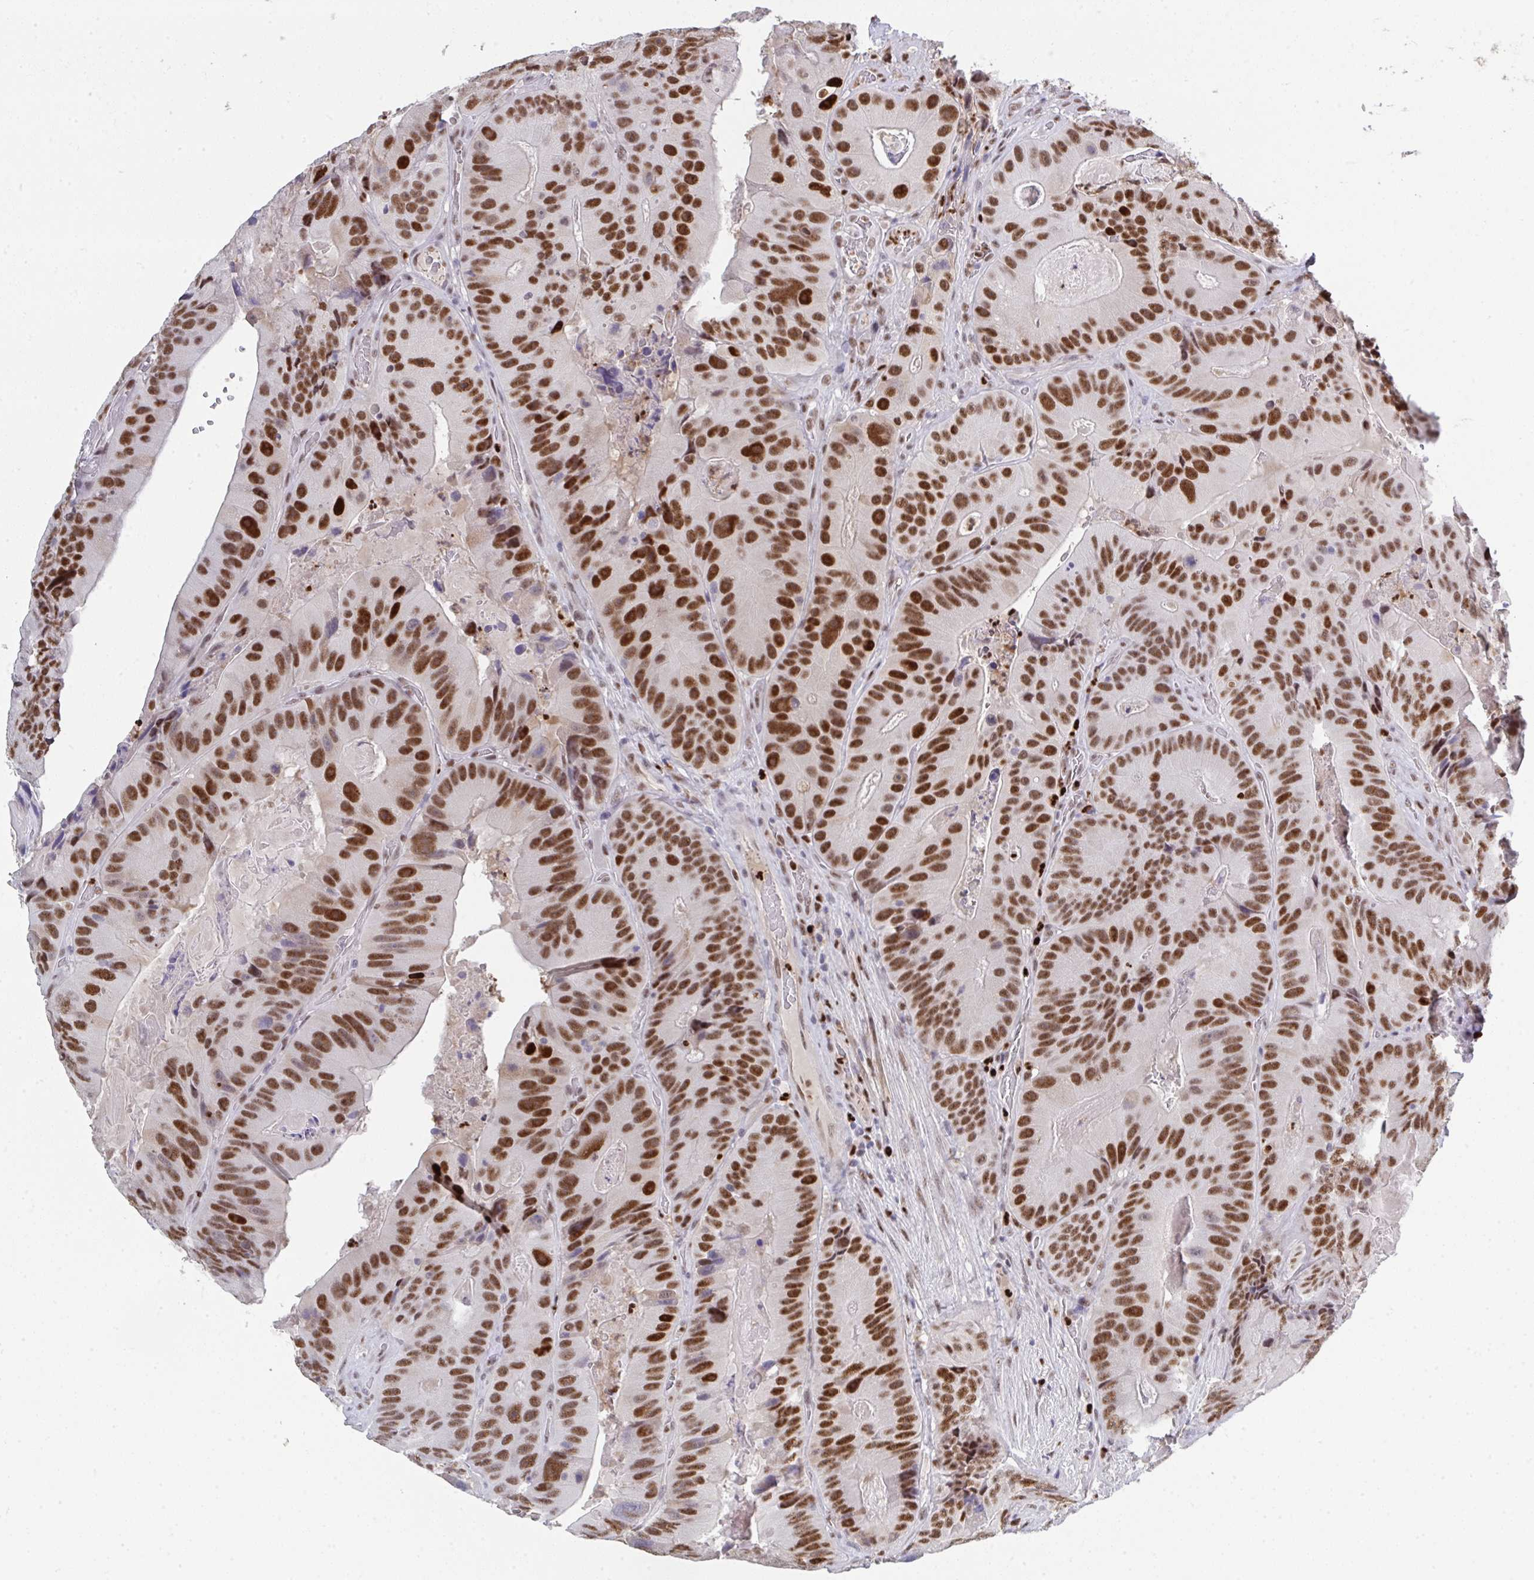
{"staining": {"intensity": "strong", "quantity": ">75%", "location": "nuclear"}, "tissue": "colorectal cancer", "cell_type": "Tumor cells", "image_type": "cancer", "snomed": [{"axis": "morphology", "description": "Adenocarcinoma, NOS"}, {"axis": "topography", "description": "Colon"}], "caption": "Protein expression analysis of colorectal cancer (adenocarcinoma) displays strong nuclear expression in about >75% of tumor cells.", "gene": "JDP2", "patient": {"sex": "female", "age": 86}}